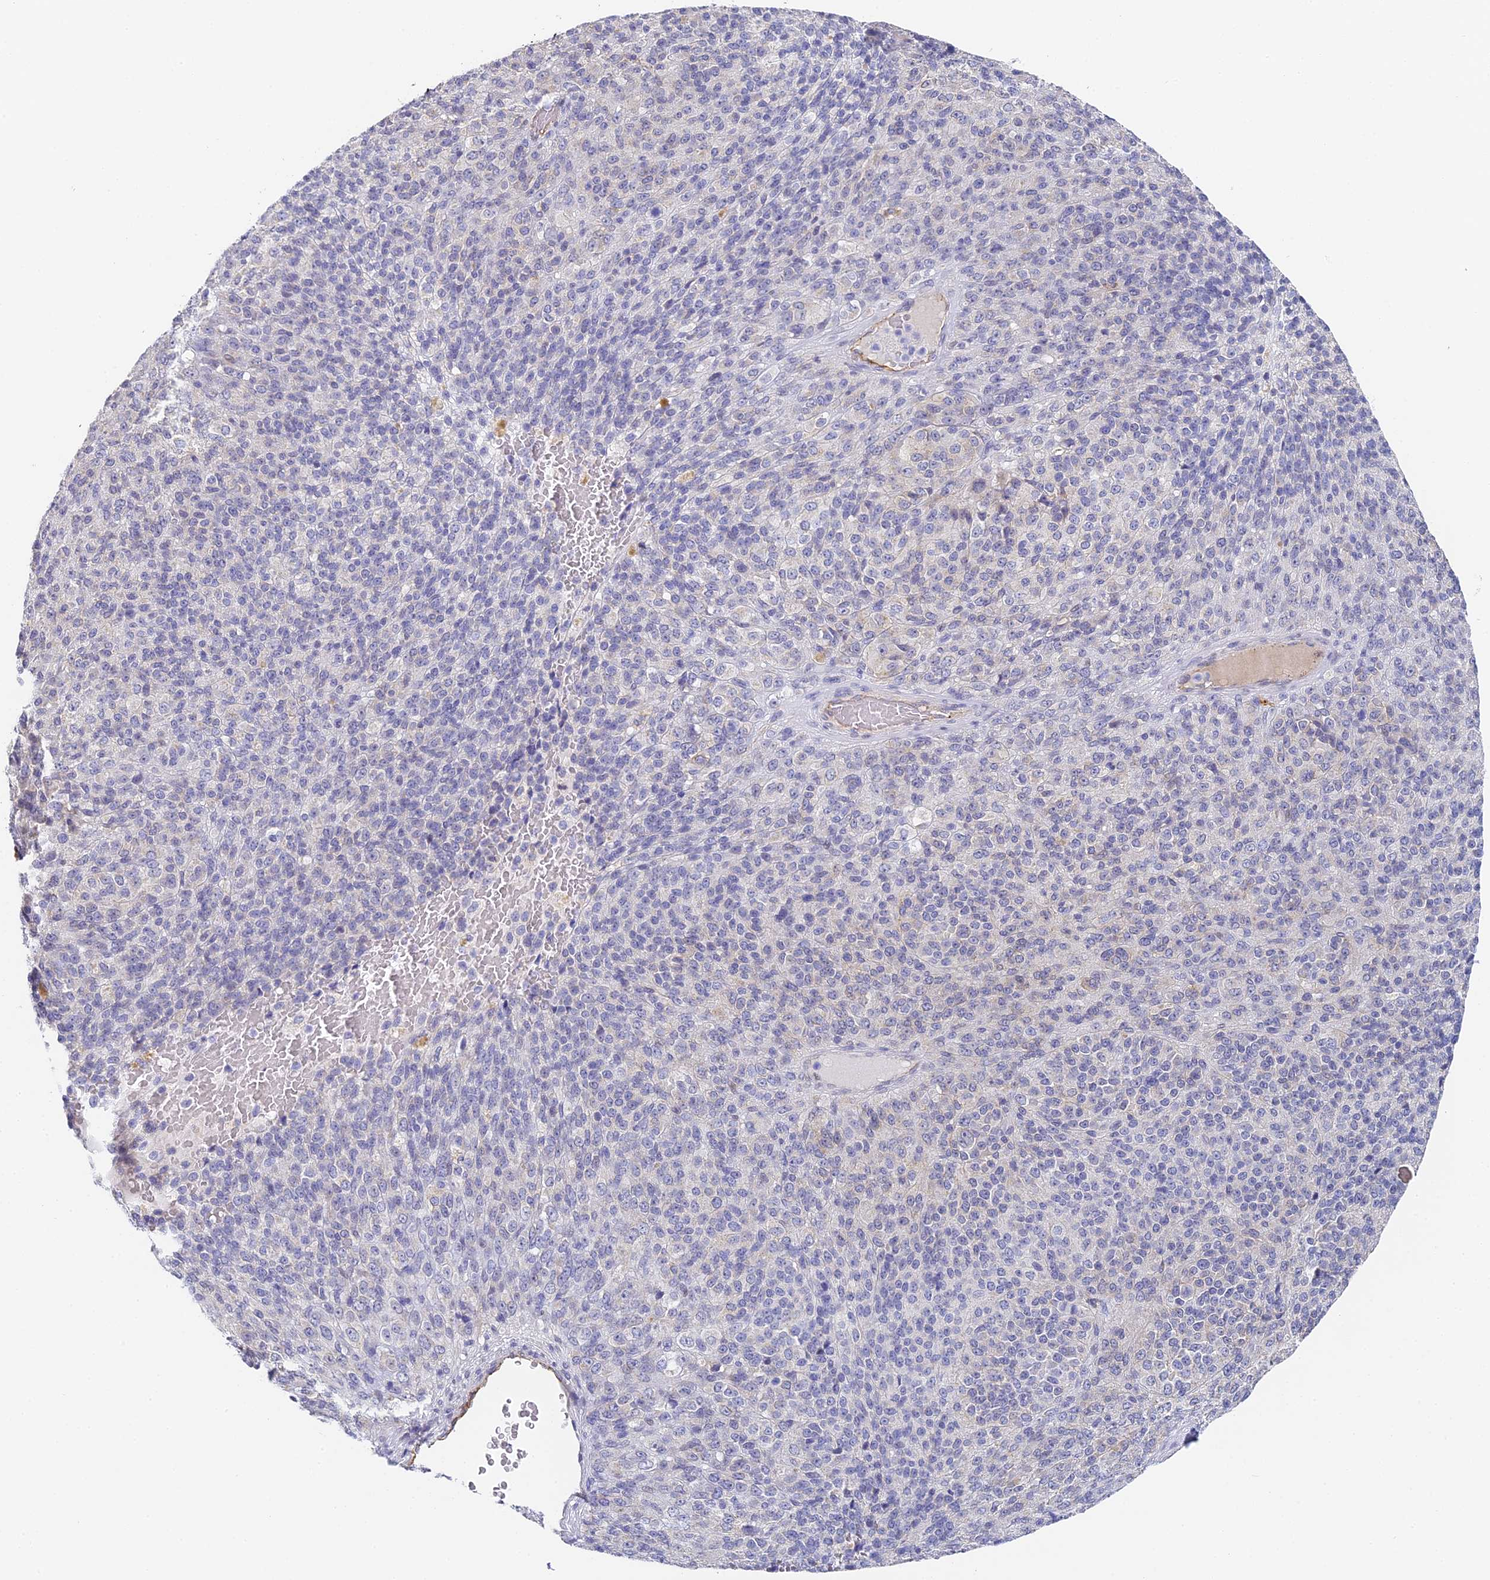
{"staining": {"intensity": "negative", "quantity": "none", "location": "none"}, "tissue": "melanoma", "cell_type": "Tumor cells", "image_type": "cancer", "snomed": [{"axis": "morphology", "description": "Malignant melanoma, Metastatic site"}, {"axis": "topography", "description": "Brain"}], "caption": "Histopathology image shows no significant protein expression in tumor cells of melanoma. The staining is performed using DAB (3,3'-diaminobenzidine) brown chromogen with nuclei counter-stained in using hematoxylin.", "gene": "GJA1", "patient": {"sex": "female", "age": 56}}